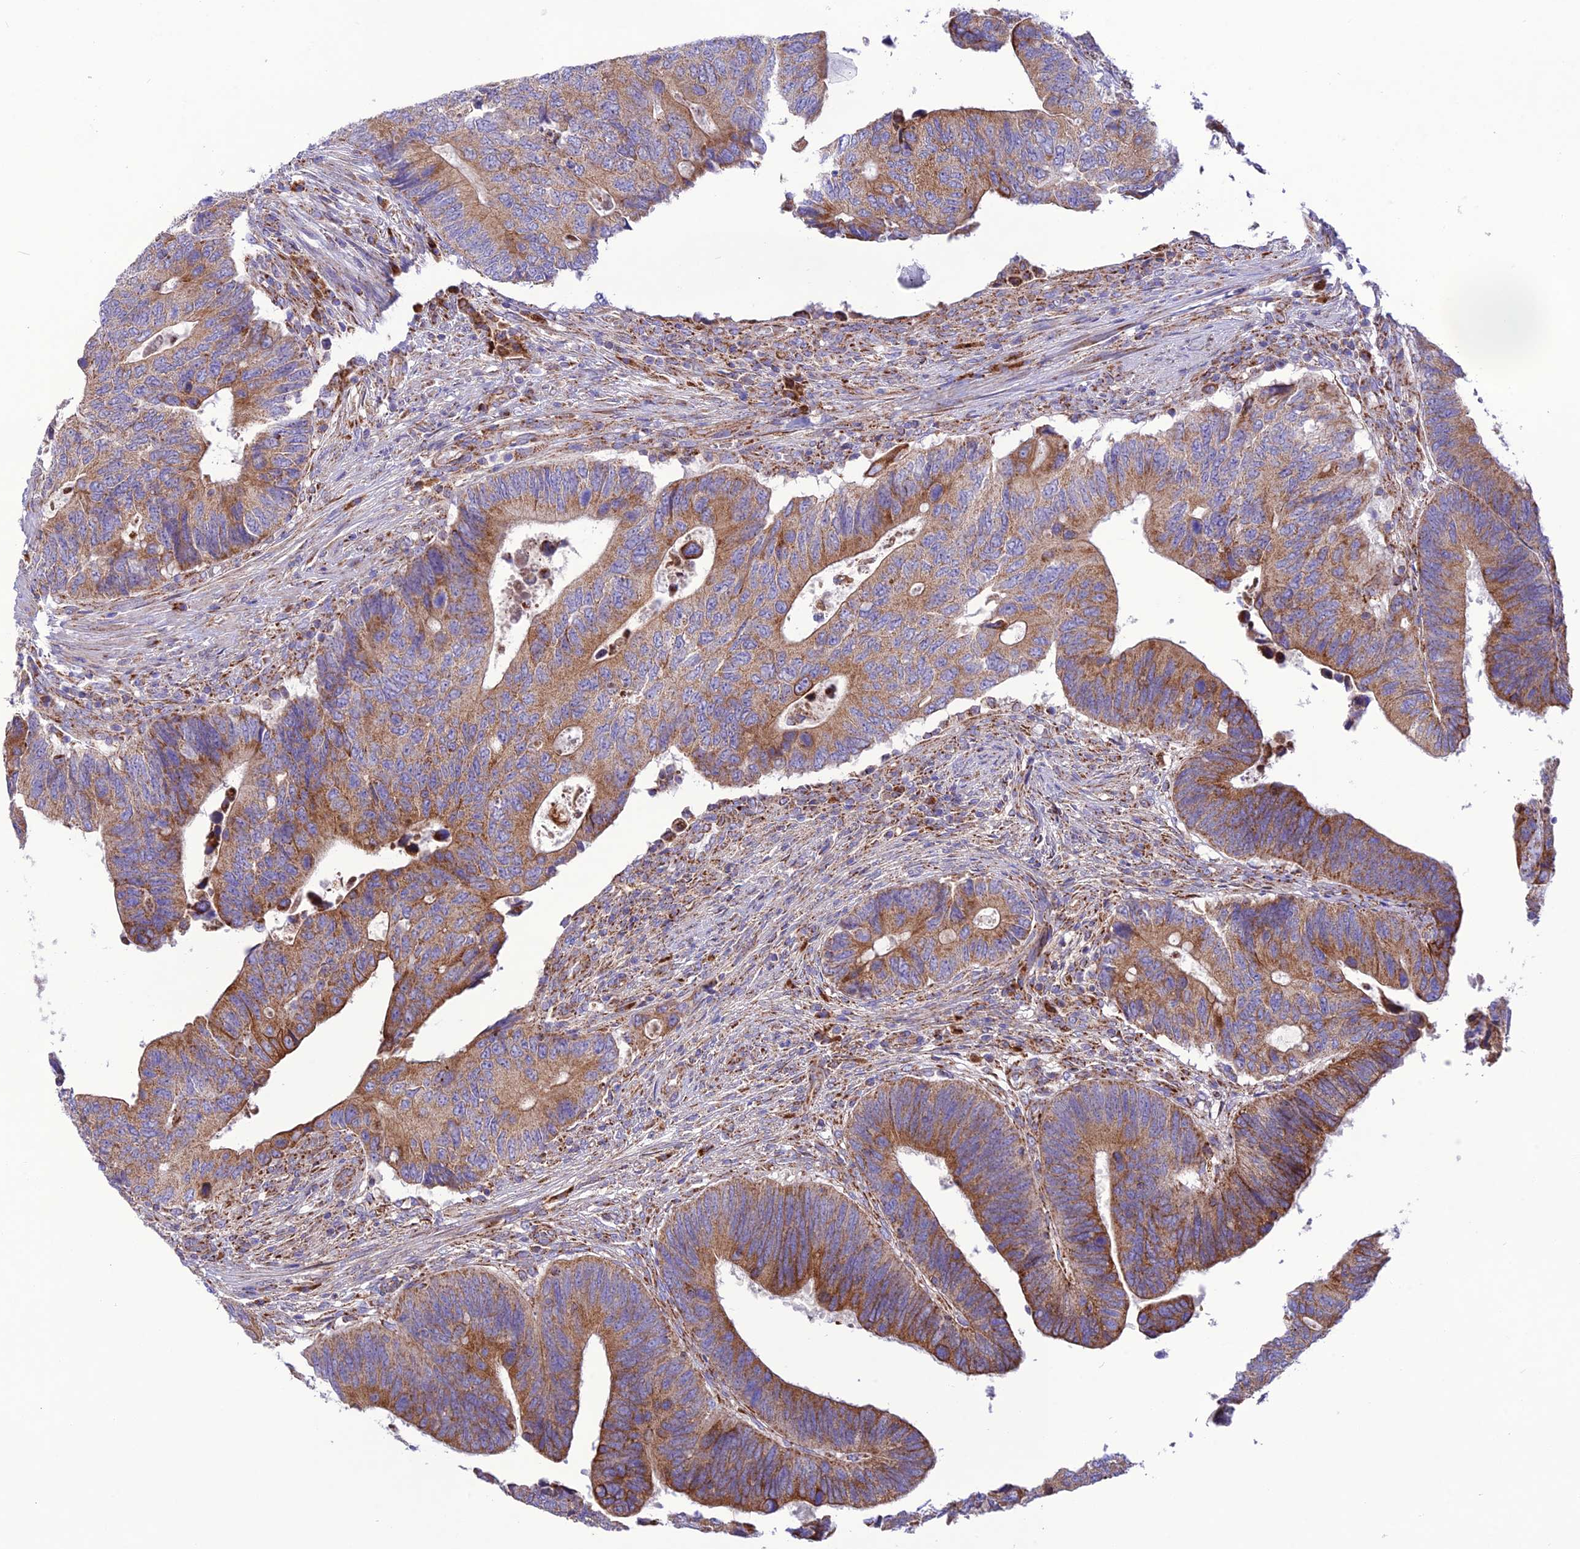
{"staining": {"intensity": "moderate", "quantity": ">75%", "location": "cytoplasmic/membranous"}, "tissue": "colorectal cancer", "cell_type": "Tumor cells", "image_type": "cancer", "snomed": [{"axis": "morphology", "description": "Adenocarcinoma, NOS"}, {"axis": "topography", "description": "Colon"}], "caption": "Protein positivity by immunohistochemistry exhibits moderate cytoplasmic/membranous expression in approximately >75% of tumor cells in colorectal cancer.", "gene": "UAP1L1", "patient": {"sex": "male", "age": 87}}